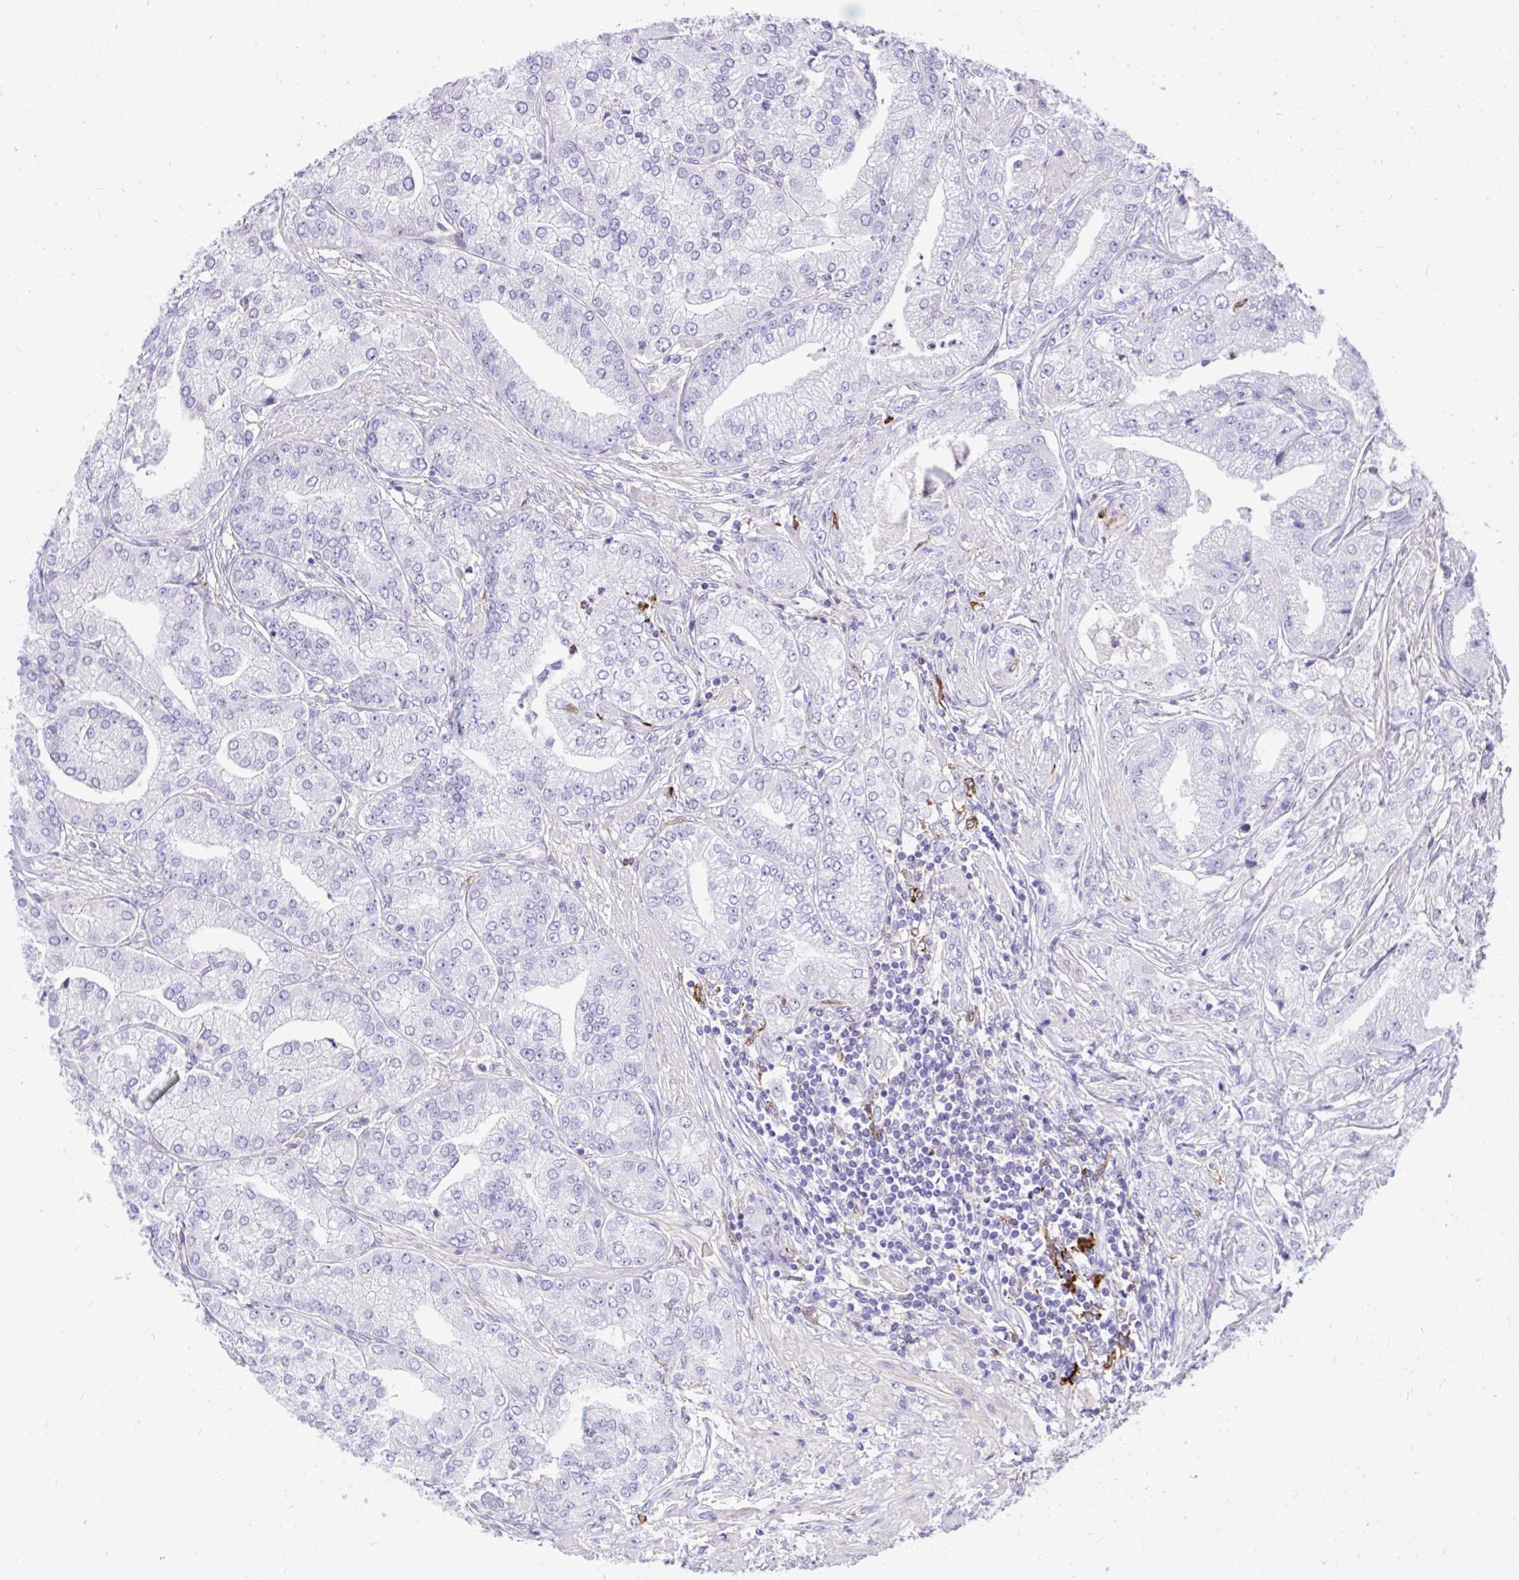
{"staining": {"intensity": "negative", "quantity": "none", "location": "none"}, "tissue": "prostate cancer", "cell_type": "Tumor cells", "image_type": "cancer", "snomed": [{"axis": "morphology", "description": "Adenocarcinoma, High grade"}, {"axis": "topography", "description": "Prostate"}], "caption": "Human prostate adenocarcinoma (high-grade) stained for a protein using immunohistochemistry exhibits no positivity in tumor cells.", "gene": "TLR7", "patient": {"sex": "male", "age": 61}}